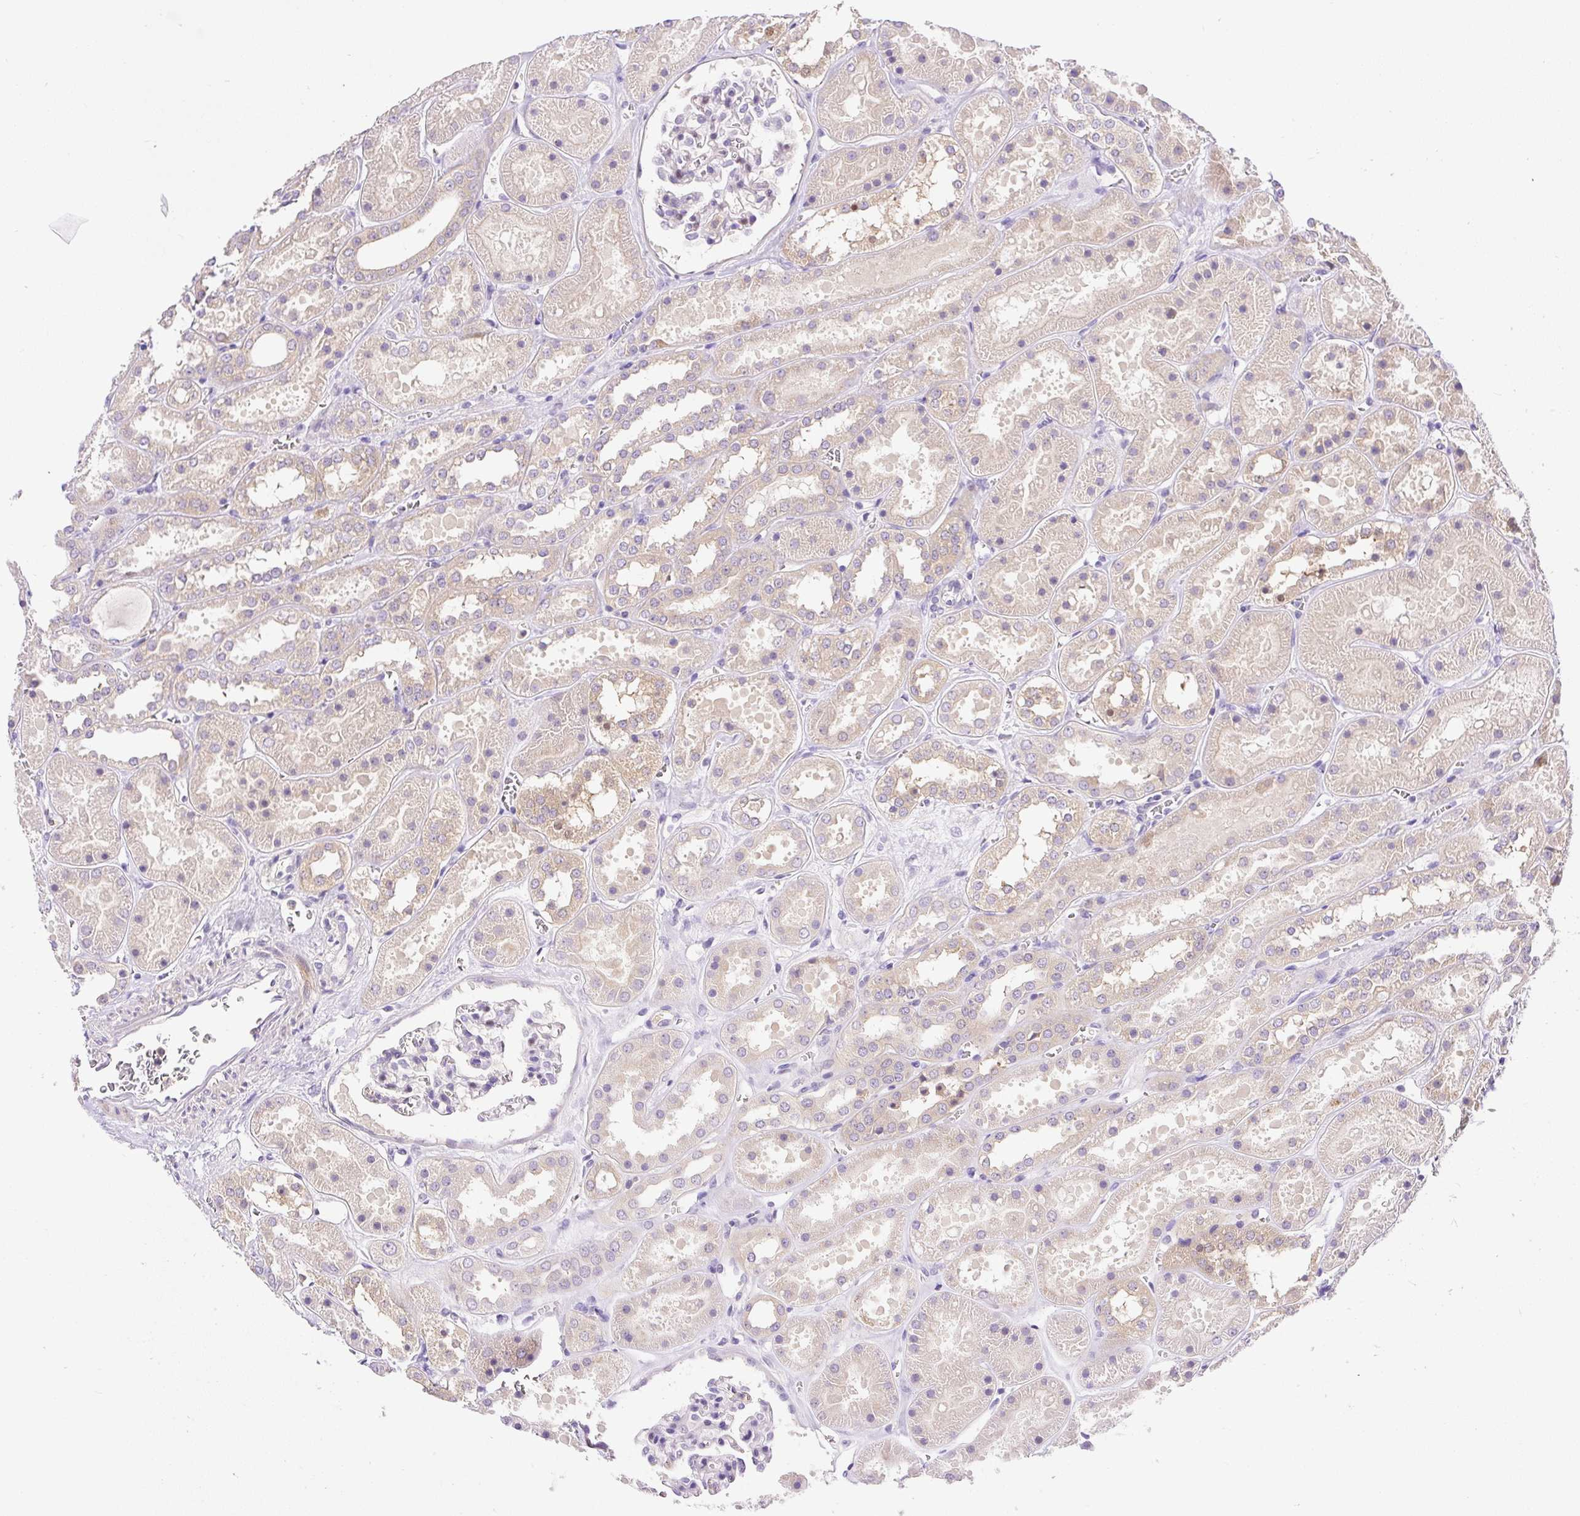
{"staining": {"intensity": "negative", "quantity": "none", "location": "none"}, "tissue": "kidney", "cell_type": "Cells in glomeruli", "image_type": "normal", "snomed": [{"axis": "morphology", "description": "Normal tissue, NOS"}, {"axis": "topography", "description": "Kidney"}], "caption": "An immunohistochemistry photomicrograph of normal kidney is shown. There is no staining in cells in glomeruli of kidney.", "gene": "LHFPL5", "patient": {"sex": "female", "age": 41}}